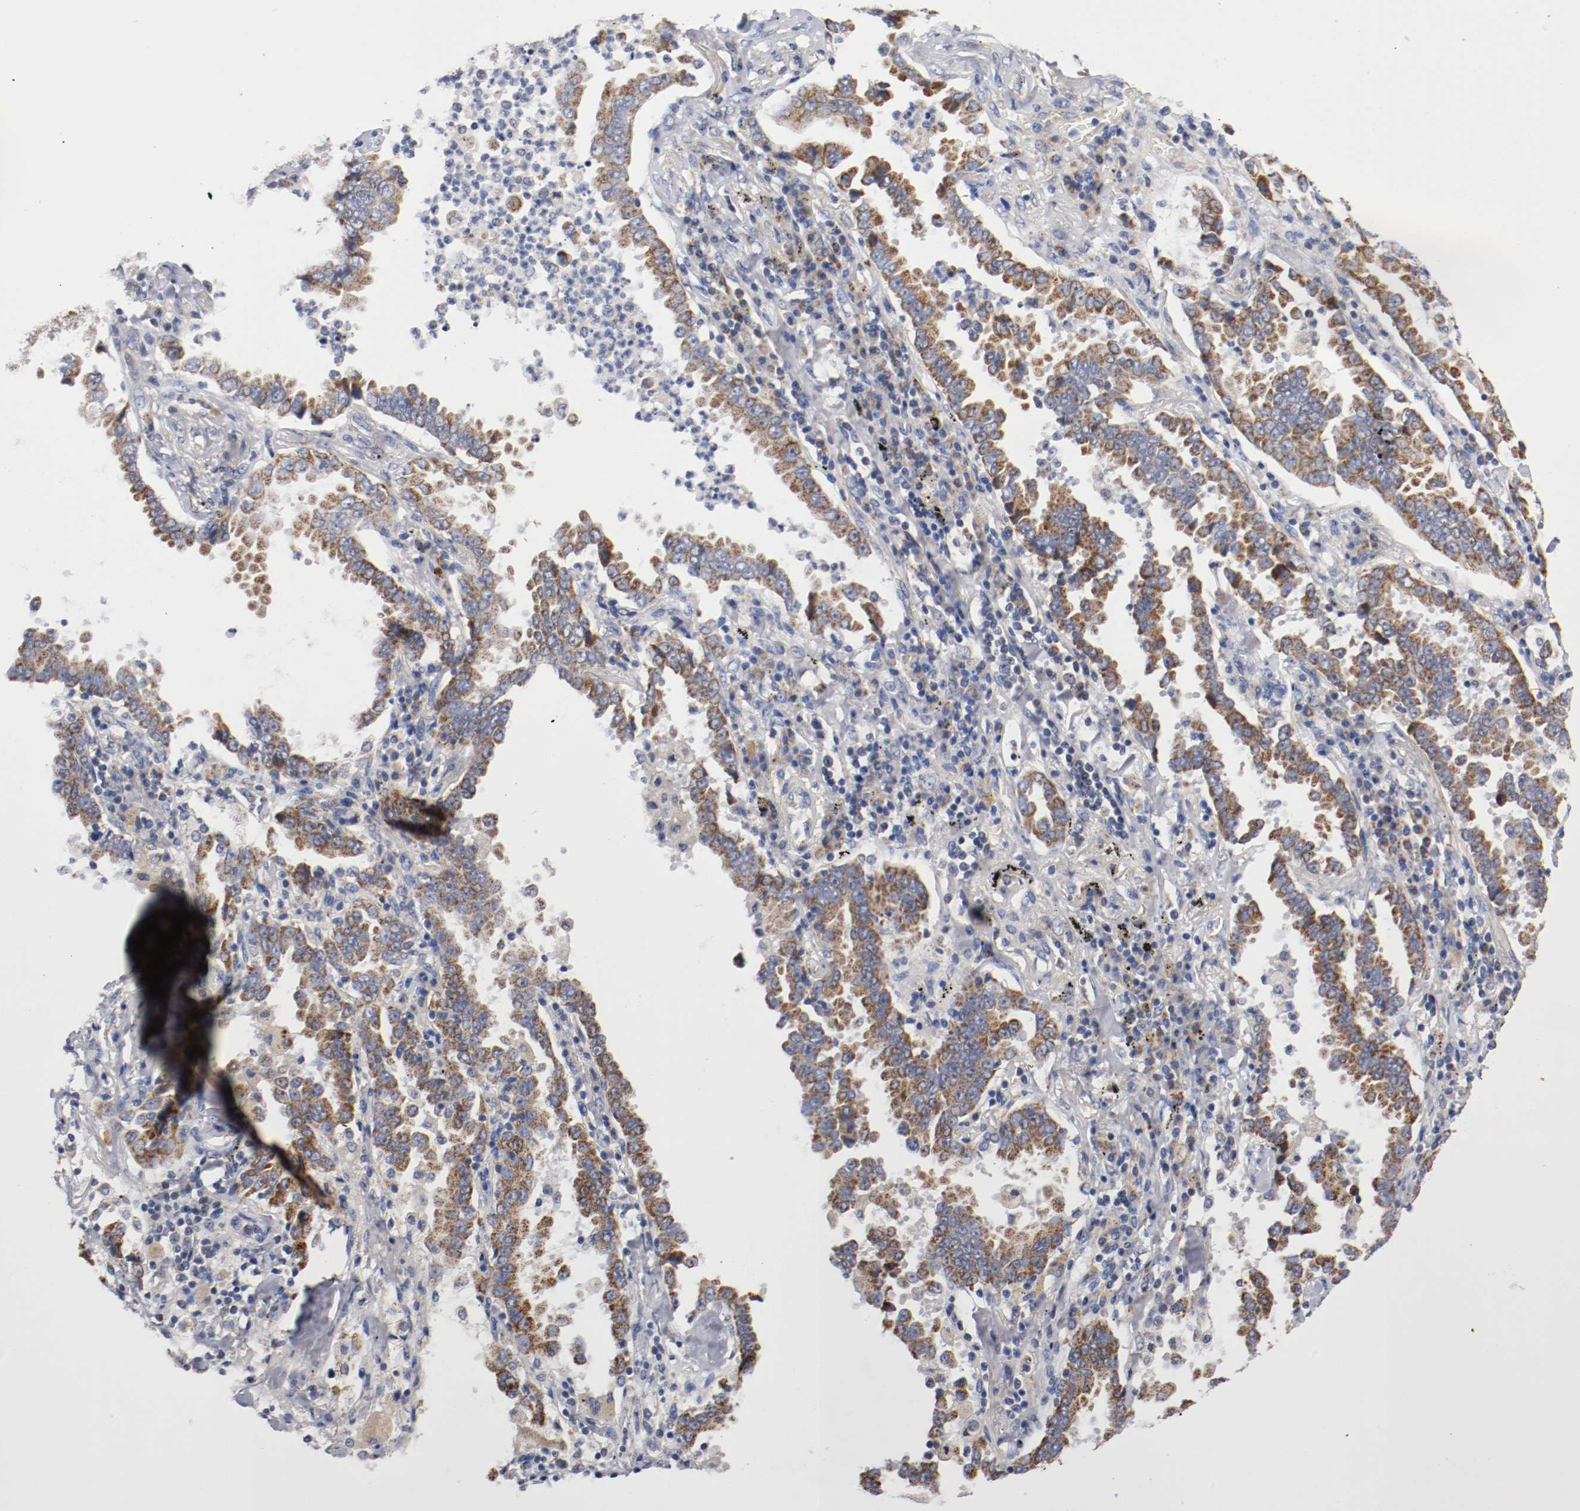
{"staining": {"intensity": "moderate", "quantity": ">75%", "location": "cytoplasmic/membranous"}, "tissue": "lung cancer", "cell_type": "Tumor cells", "image_type": "cancer", "snomed": [{"axis": "morphology", "description": "Normal tissue, NOS"}, {"axis": "morphology", "description": "Inflammation, NOS"}, {"axis": "morphology", "description": "Adenocarcinoma, NOS"}, {"axis": "topography", "description": "Lung"}], "caption": "Immunohistochemistry (DAB (3,3'-diaminobenzidine)) staining of lung adenocarcinoma shows moderate cytoplasmic/membranous protein positivity in approximately >75% of tumor cells.", "gene": "PCSK6", "patient": {"sex": "female", "age": 64}}